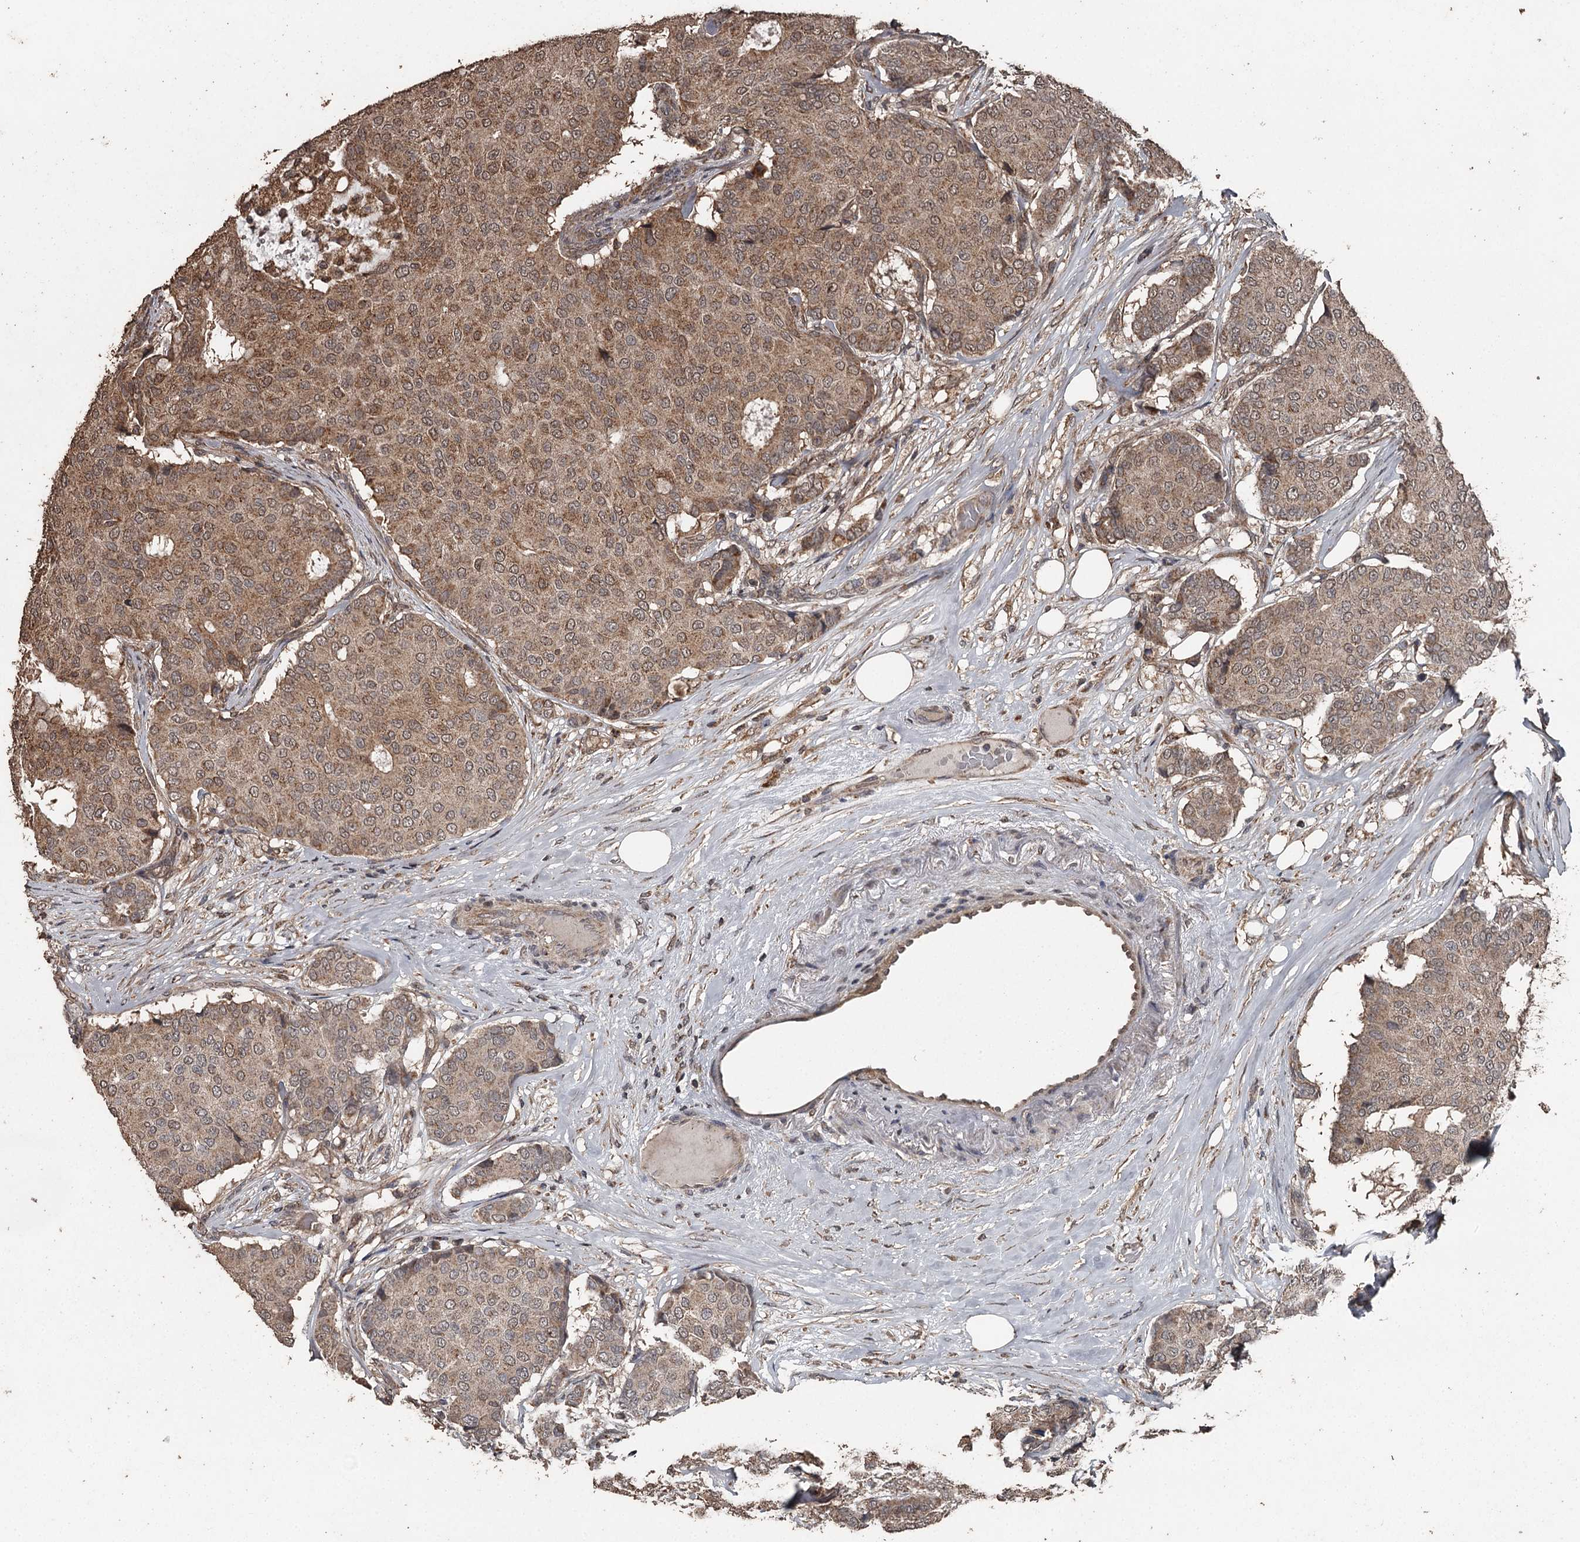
{"staining": {"intensity": "moderate", "quantity": ">75%", "location": "cytoplasmic/membranous,nuclear"}, "tissue": "breast cancer", "cell_type": "Tumor cells", "image_type": "cancer", "snomed": [{"axis": "morphology", "description": "Duct carcinoma"}, {"axis": "topography", "description": "Breast"}], "caption": "This histopathology image demonstrates breast cancer (invasive ductal carcinoma) stained with IHC to label a protein in brown. The cytoplasmic/membranous and nuclear of tumor cells show moderate positivity for the protein. Nuclei are counter-stained blue.", "gene": "WIPI1", "patient": {"sex": "female", "age": 75}}